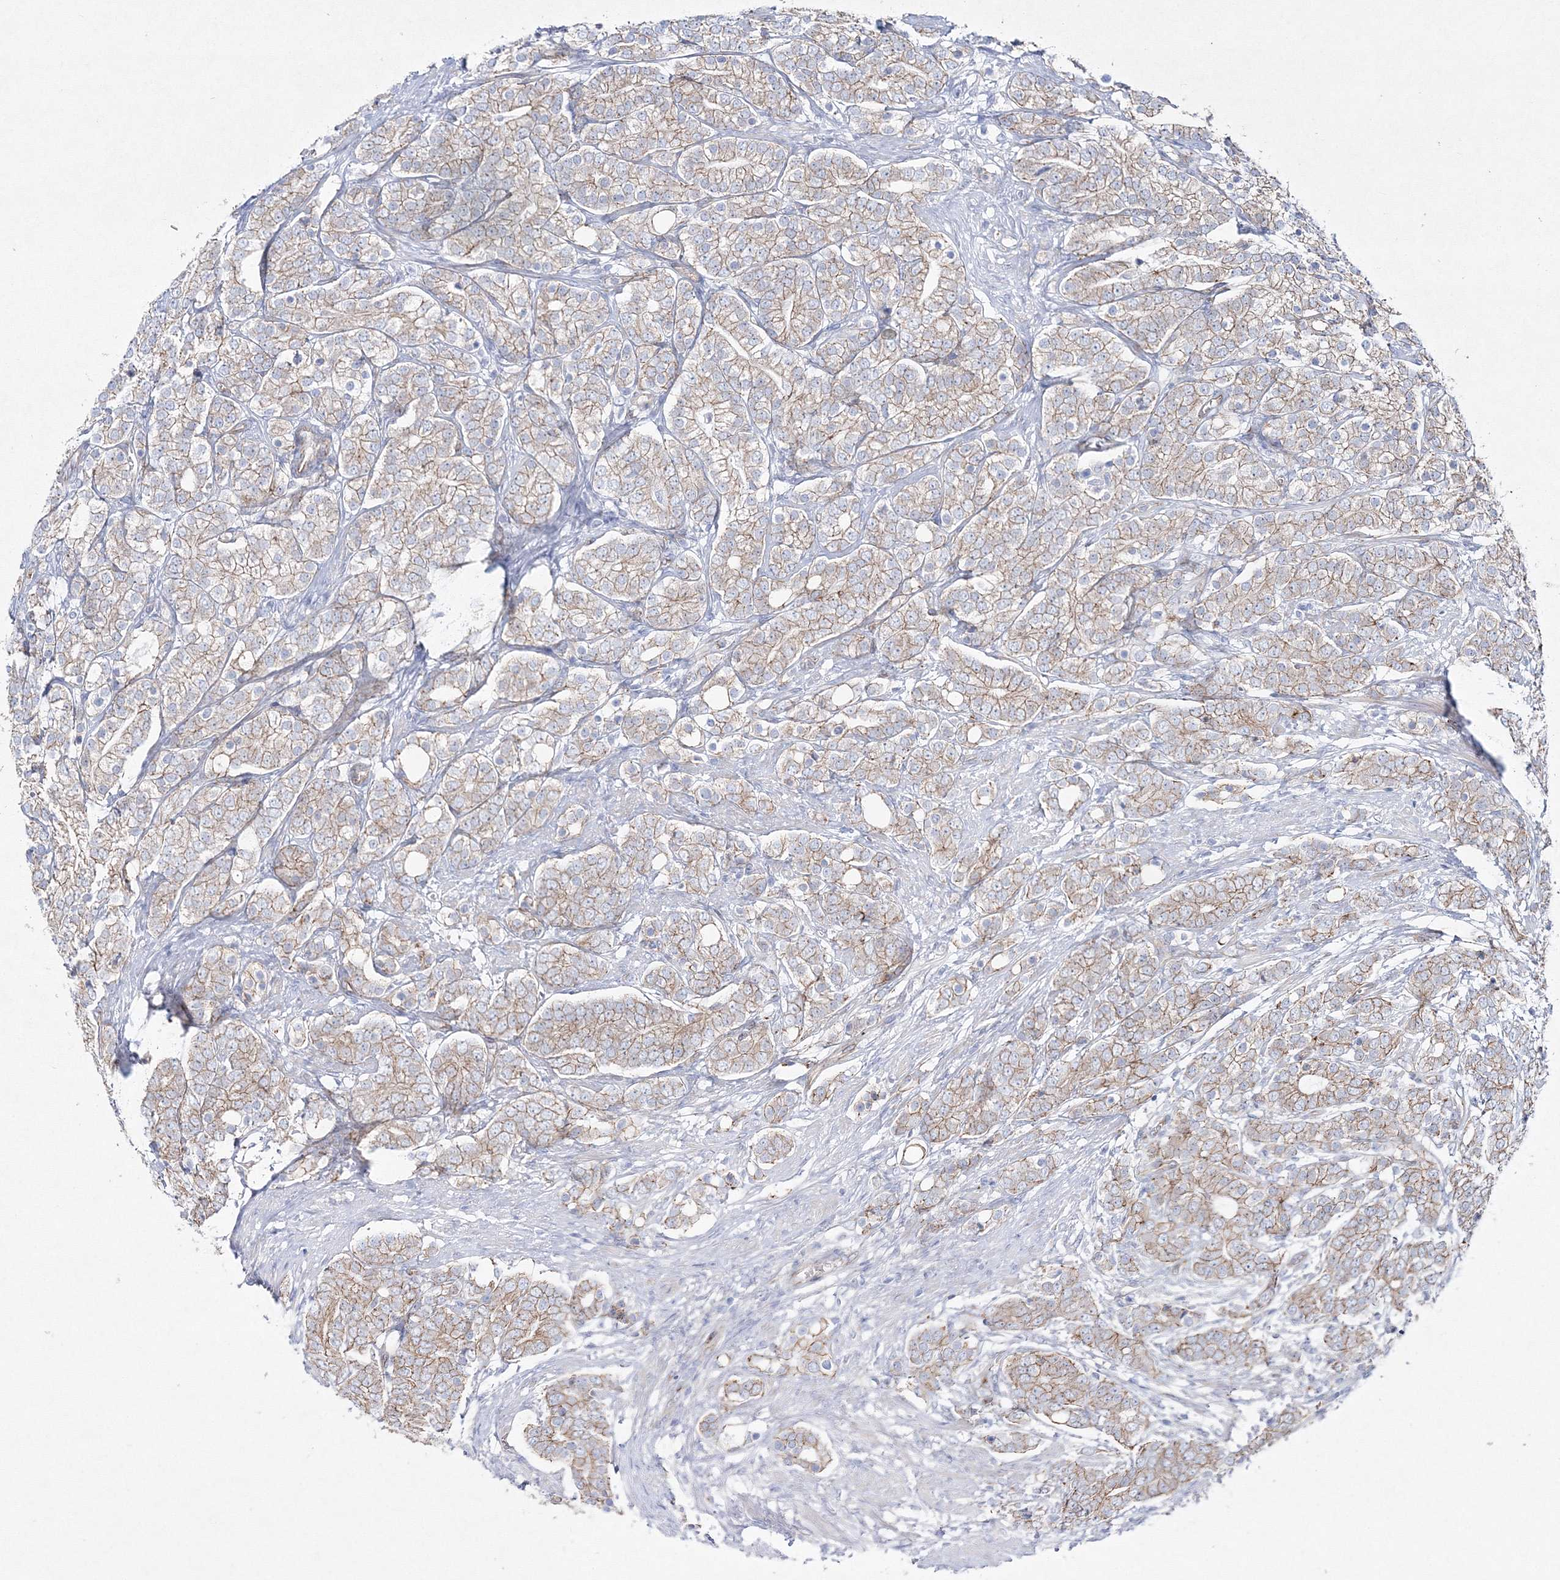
{"staining": {"intensity": "moderate", "quantity": ">75%", "location": "cytoplasmic/membranous"}, "tissue": "prostate cancer", "cell_type": "Tumor cells", "image_type": "cancer", "snomed": [{"axis": "morphology", "description": "Adenocarcinoma, High grade"}, {"axis": "topography", "description": "Prostate"}], "caption": "A brown stain labels moderate cytoplasmic/membranous positivity of a protein in prostate cancer (adenocarcinoma (high-grade)) tumor cells.", "gene": "NAA40", "patient": {"sex": "male", "age": 57}}